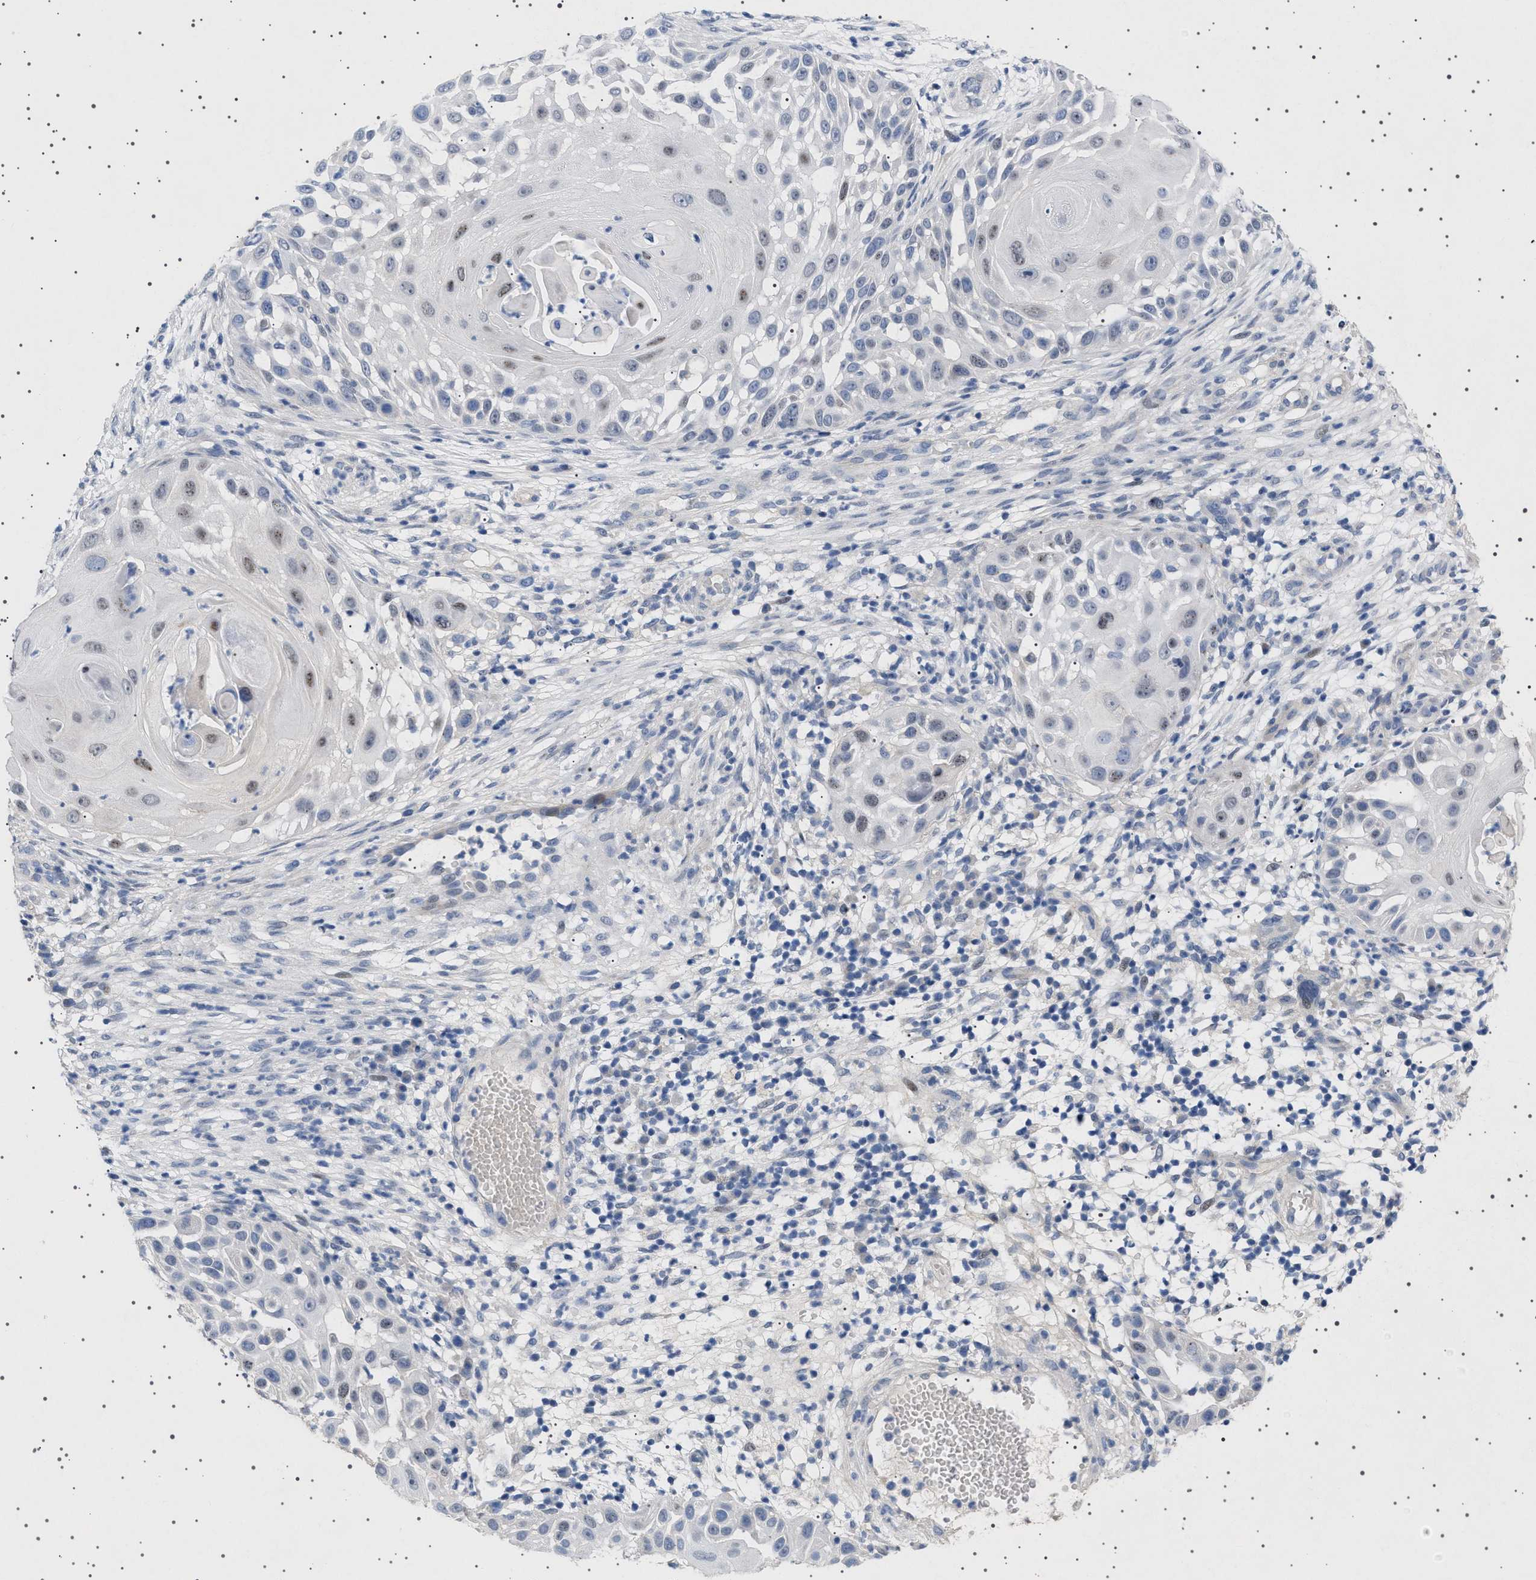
{"staining": {"intensity": "weak", "quantity": "<25%", "location": "nuclear"}, "tissue": "skin cancer", "cell_type": "Tumor cells", "image_type": "cancer", "snomed": [{"axis": "morphology", "description": "Squamous cell carcinoma, NOS"}, {"axis": "topography", "description": "Skin"}], "caption": "There is no significant positivity in tumor cells of skin cancer (squamous cell carcinoma).", "gene": "HTR1A", "patient": {"sex": "female", "age": 44}}